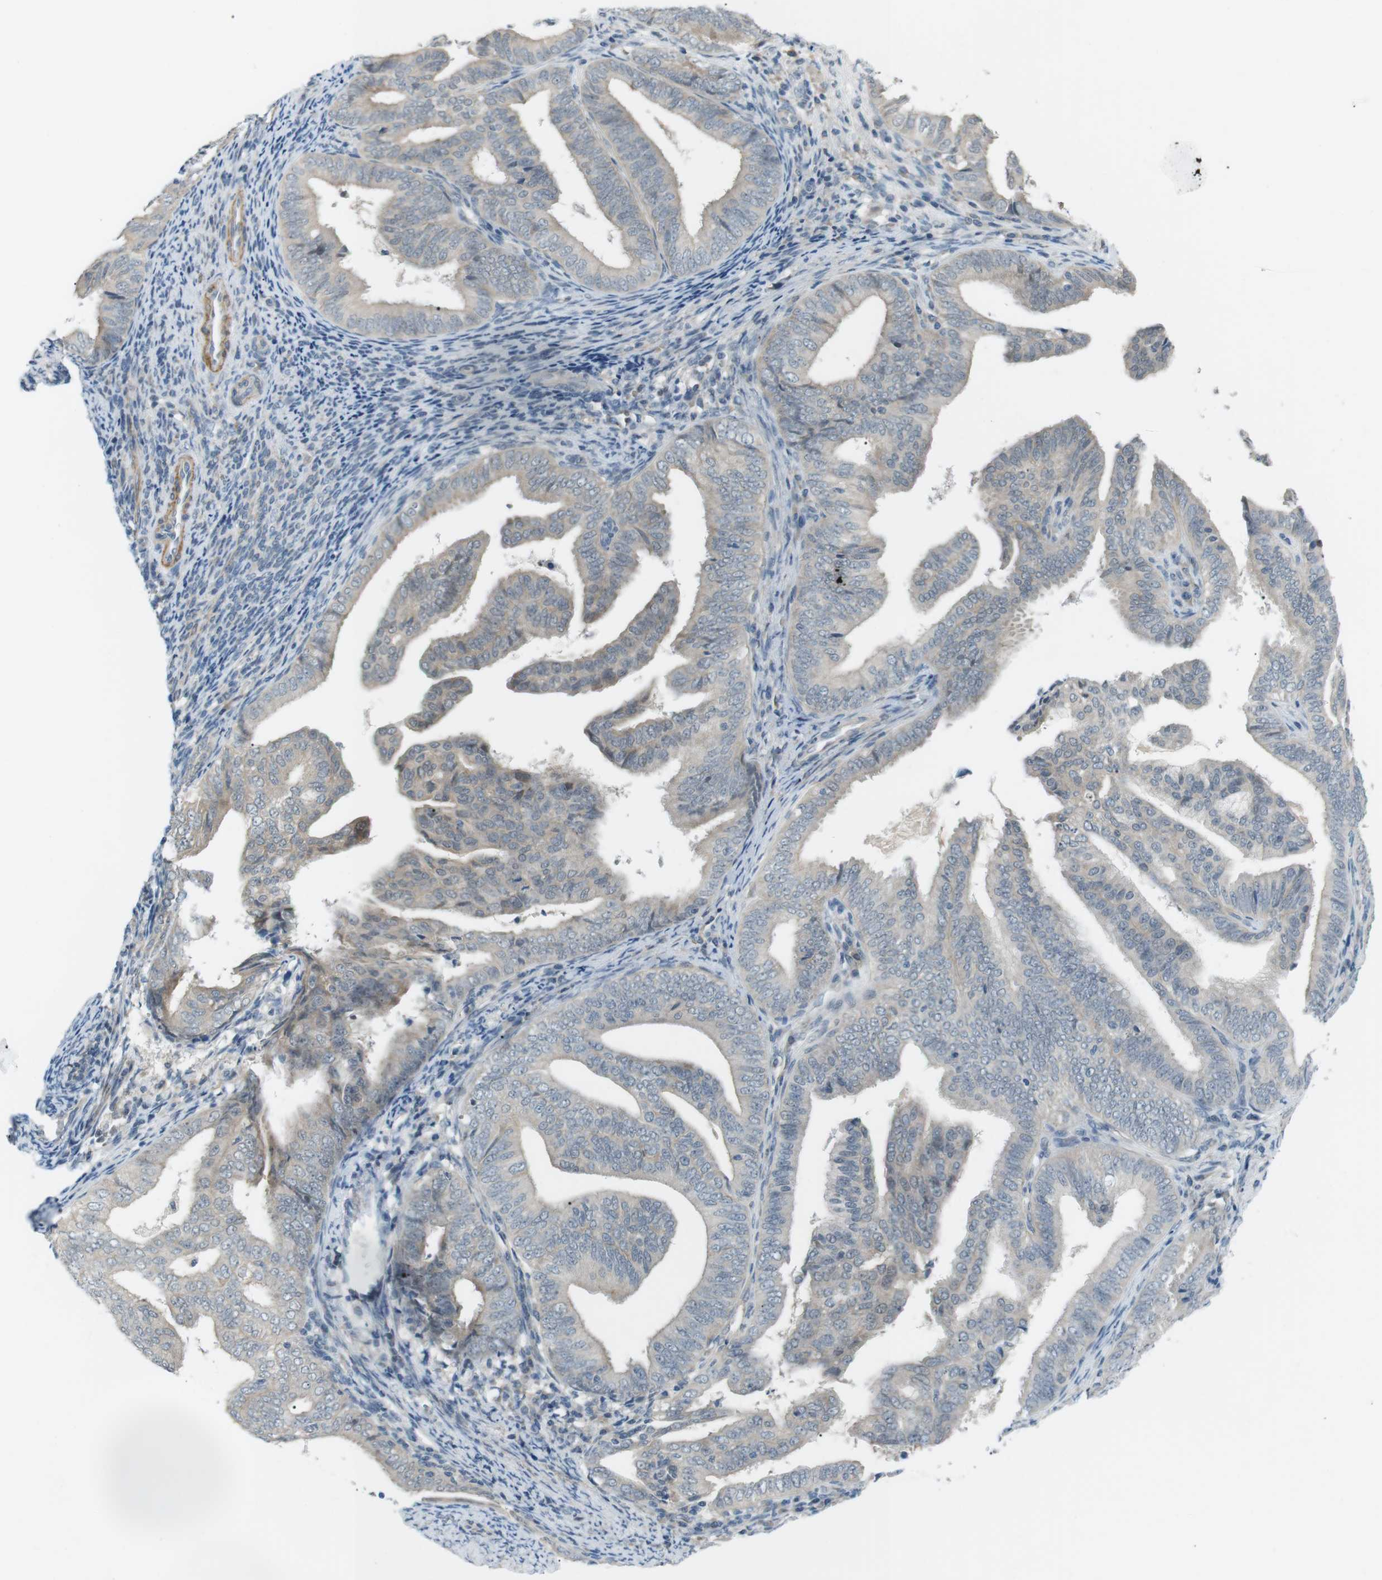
{"staining": {"intensity": "weak", "quantity": "<25%", "location": "cytoplasmic/membranous"}, "tissue": "endometrial cancer", "cell_type": "Tumor cells", "image_type": "cancer", "snomed": [{"axis": "morphology", "description": "Adenocarcinoma, NOS"}, {"axis": "topography", "description": "Endometrium"}], "caption": "The histopathology image exhibits no staining of tumor cells in endometrial cancer.", "gene": "RTN3", "patient": {"sex": "female", "age": 58}}